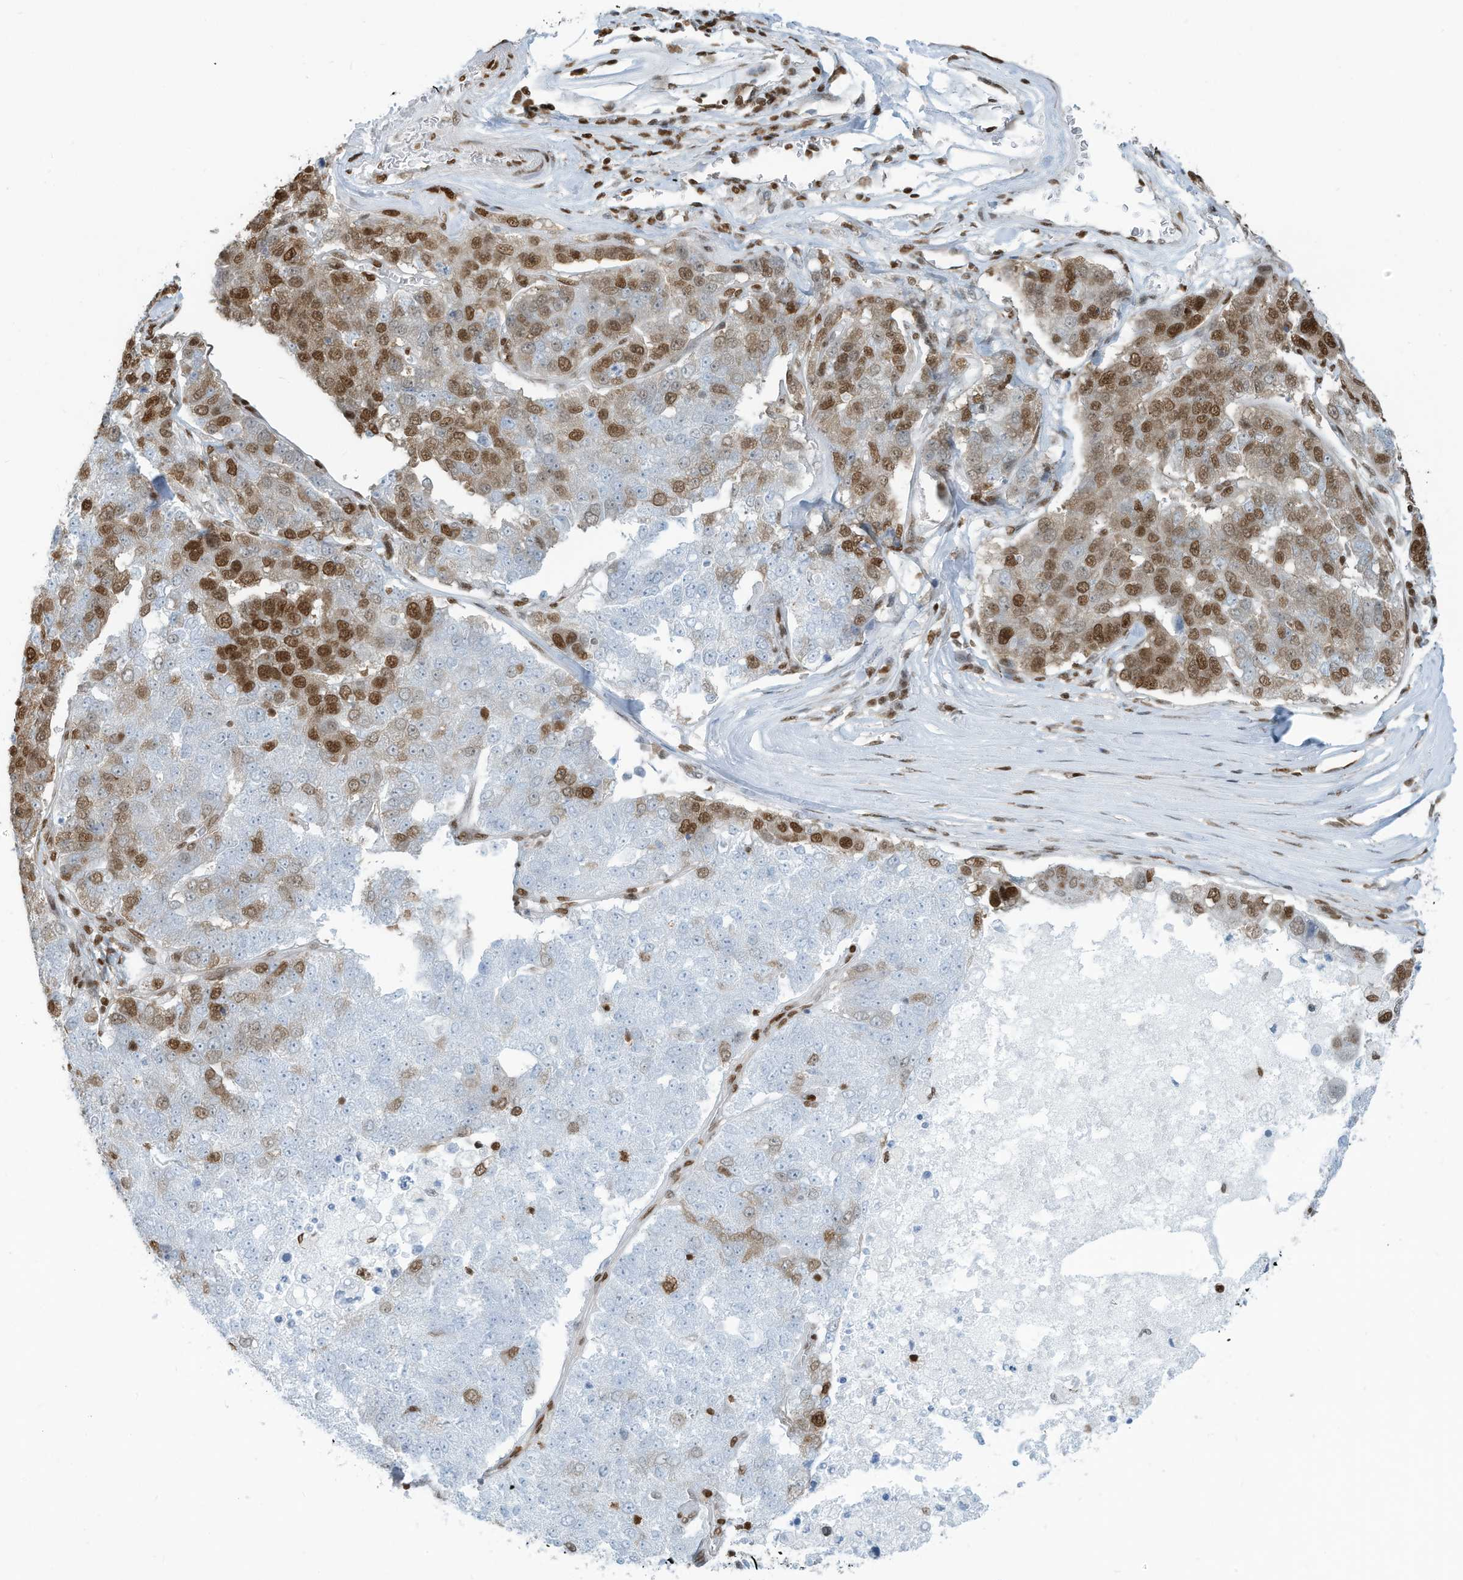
{"staining": {"intensity": "moderate", "quantity": "<25%", "location": "nuclear"}, "tissue": "pancreatic cancer", "cell_type": "Tumor cells", "image_type": "cancer", "snomed": [{"axis": "morphology", "description": "Adenocarcinoma, NOS"}, {"axis": "topography", "description": "Pancreas"}], "caption": "Human pancreatic cancer (adenocarcinoma) stained with a protein marker displays moderate staining in tumor cells.", "gene": "SARNP", "patient": {"sex": "female", "age": 61}}